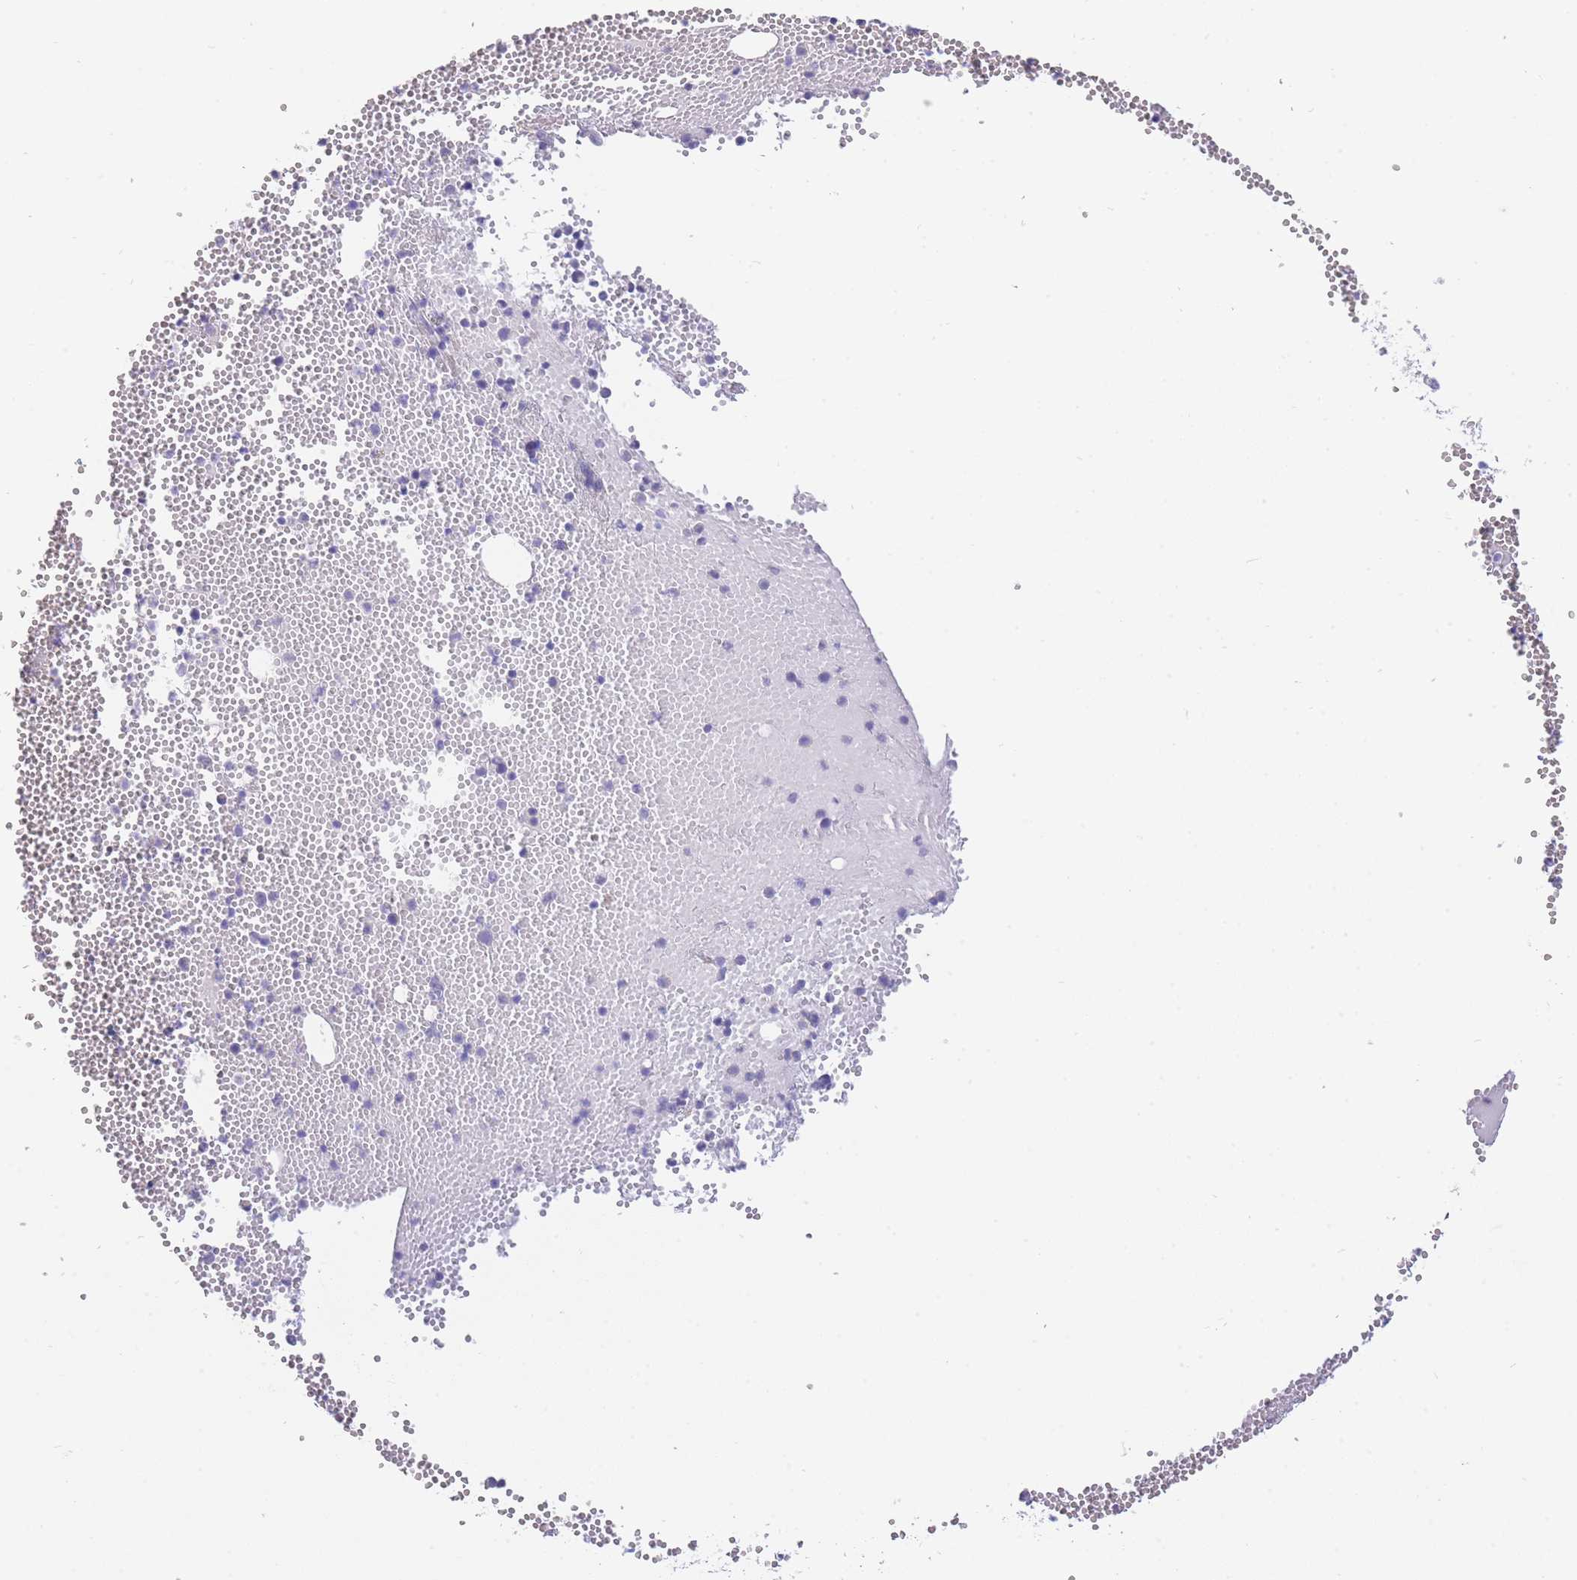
{"staining": {"intensity": "negative", "quantity": "none", "location": "none"}, "tissue": "bone marrow", "cell_type": "Hematopoietic cells", "image_type": "normal", "snomed": [{"axis": "morphology", "description": "Normal tissue, NOS"}, {"axis": "topography", "description": "Bone marrow"}], "caption": "Photomicrograph shows no significant protein positivity in hematopoietic cells of normal bone marrow. The staining is performed using DAB (3,3'-diaminobenzidine) brown chromogen with nuclei counter-stained in using hematoxylin.", "gene": "SUGT1", "patient": {"sex": "female", "age": 77}}